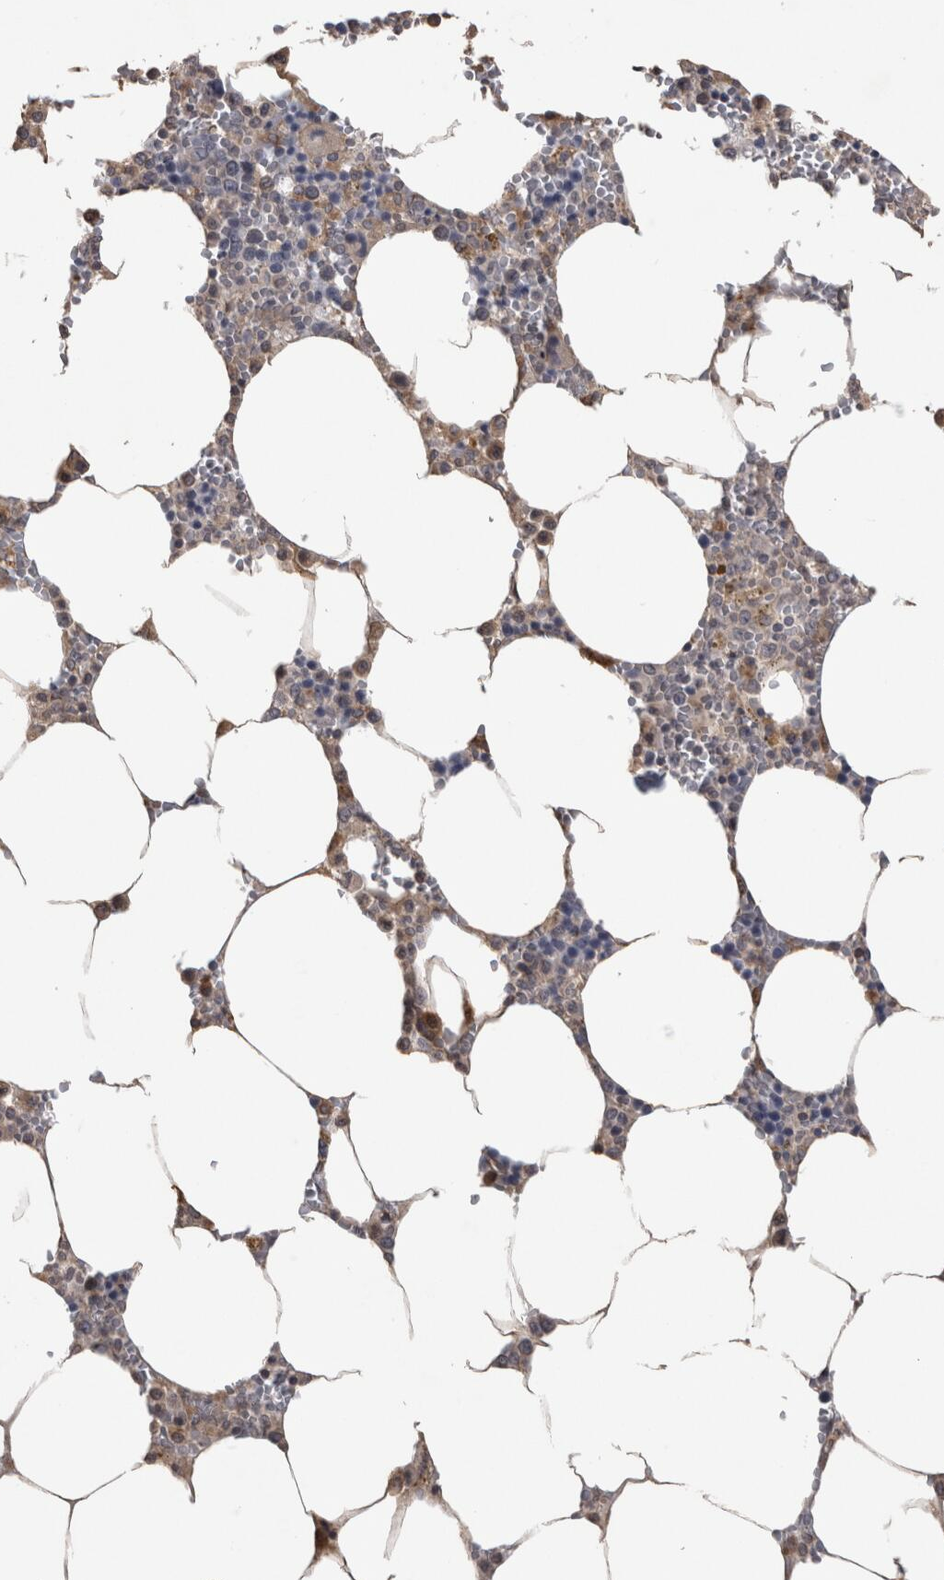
{"staining": {"intensity": "negative", "quantity": "none", "location": "none"}, "tissue": "bone marrow", "cell_type": "Hematopoietic cells", "image_type": "normal", "snomed": [{"axis": "morphology", "description": "Normal tissue, NOS"}, {"axis": "topography", "description": "Bone marrow"}], "caption": "The histopathology image exhibits no significant positivity in hematopoietic cells of bone marrow. (DAB (3,3'-diaminobenzidine) immunohistochemistry (IHC), high magnification).", "gene": "RAB29", "patient": {"sex": "male", "age": 70}}